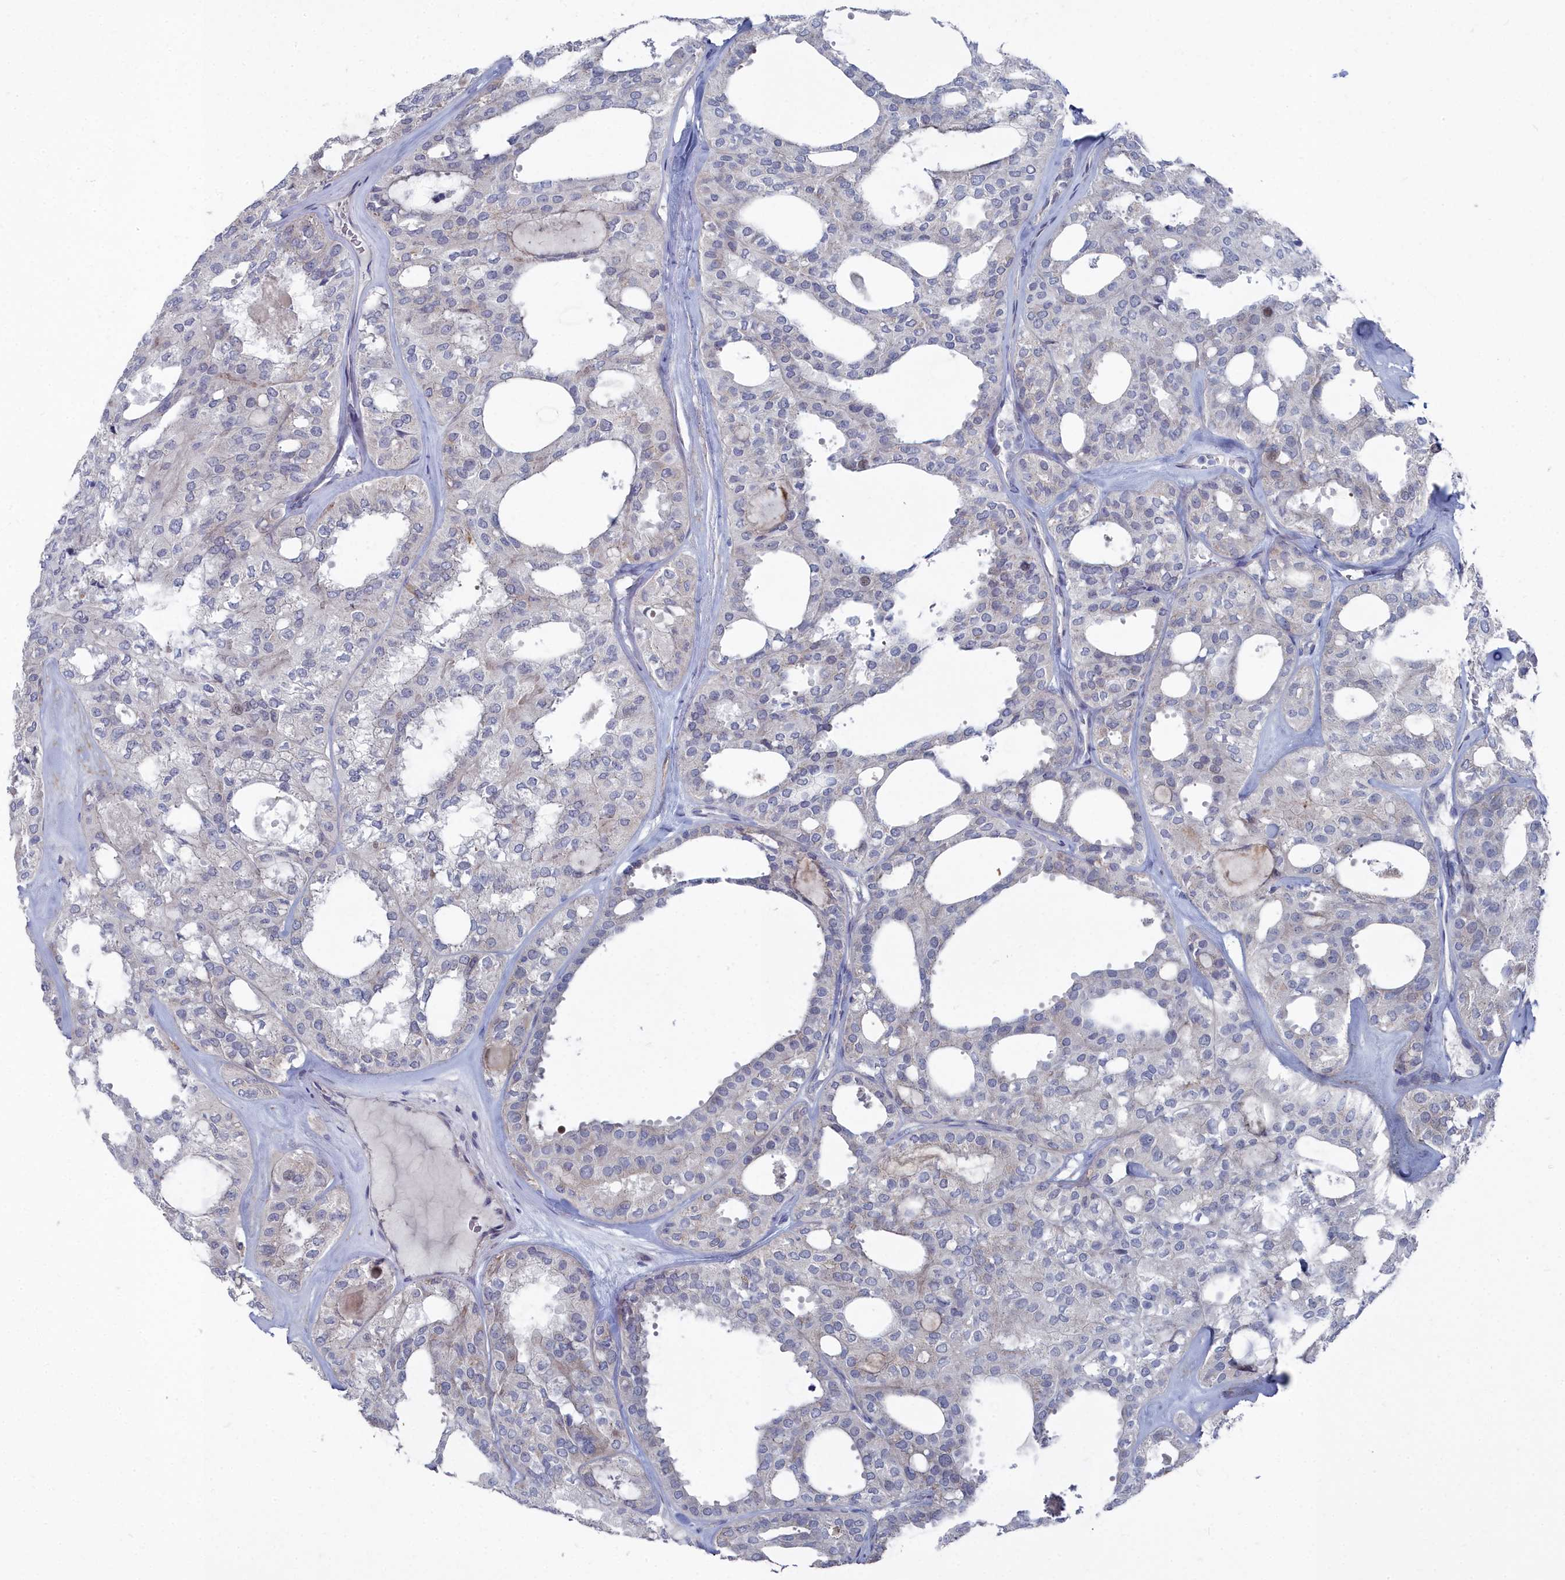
{"staining": {"intensity": "weak", "quantity": "<25%", "location": "cytoplasmic/membranous"}, "tissue": "thyroid cancer", "cell_type": "Tumor cells", "image_type": "cancer", "snomed": [{"axis": "morphology", "description": "Follicular adenoma carcinoma, NOS"}, {"axis": "topography", "description": "Thyroid gland"}], "caption": "Immunohistochemistry (IHC) of thyroid follicular adenoma carcinoma shows no expression in tumor cells. Brightfield microscopy of immunohistochemistry (IHC) stained with DAB (3,3'-diaminobenzidine) (brown) and hematoxylin (blue), captured at high magnification.", "gene": "SHISAL2A", "patient": {"sex": "male", "age": 75}}